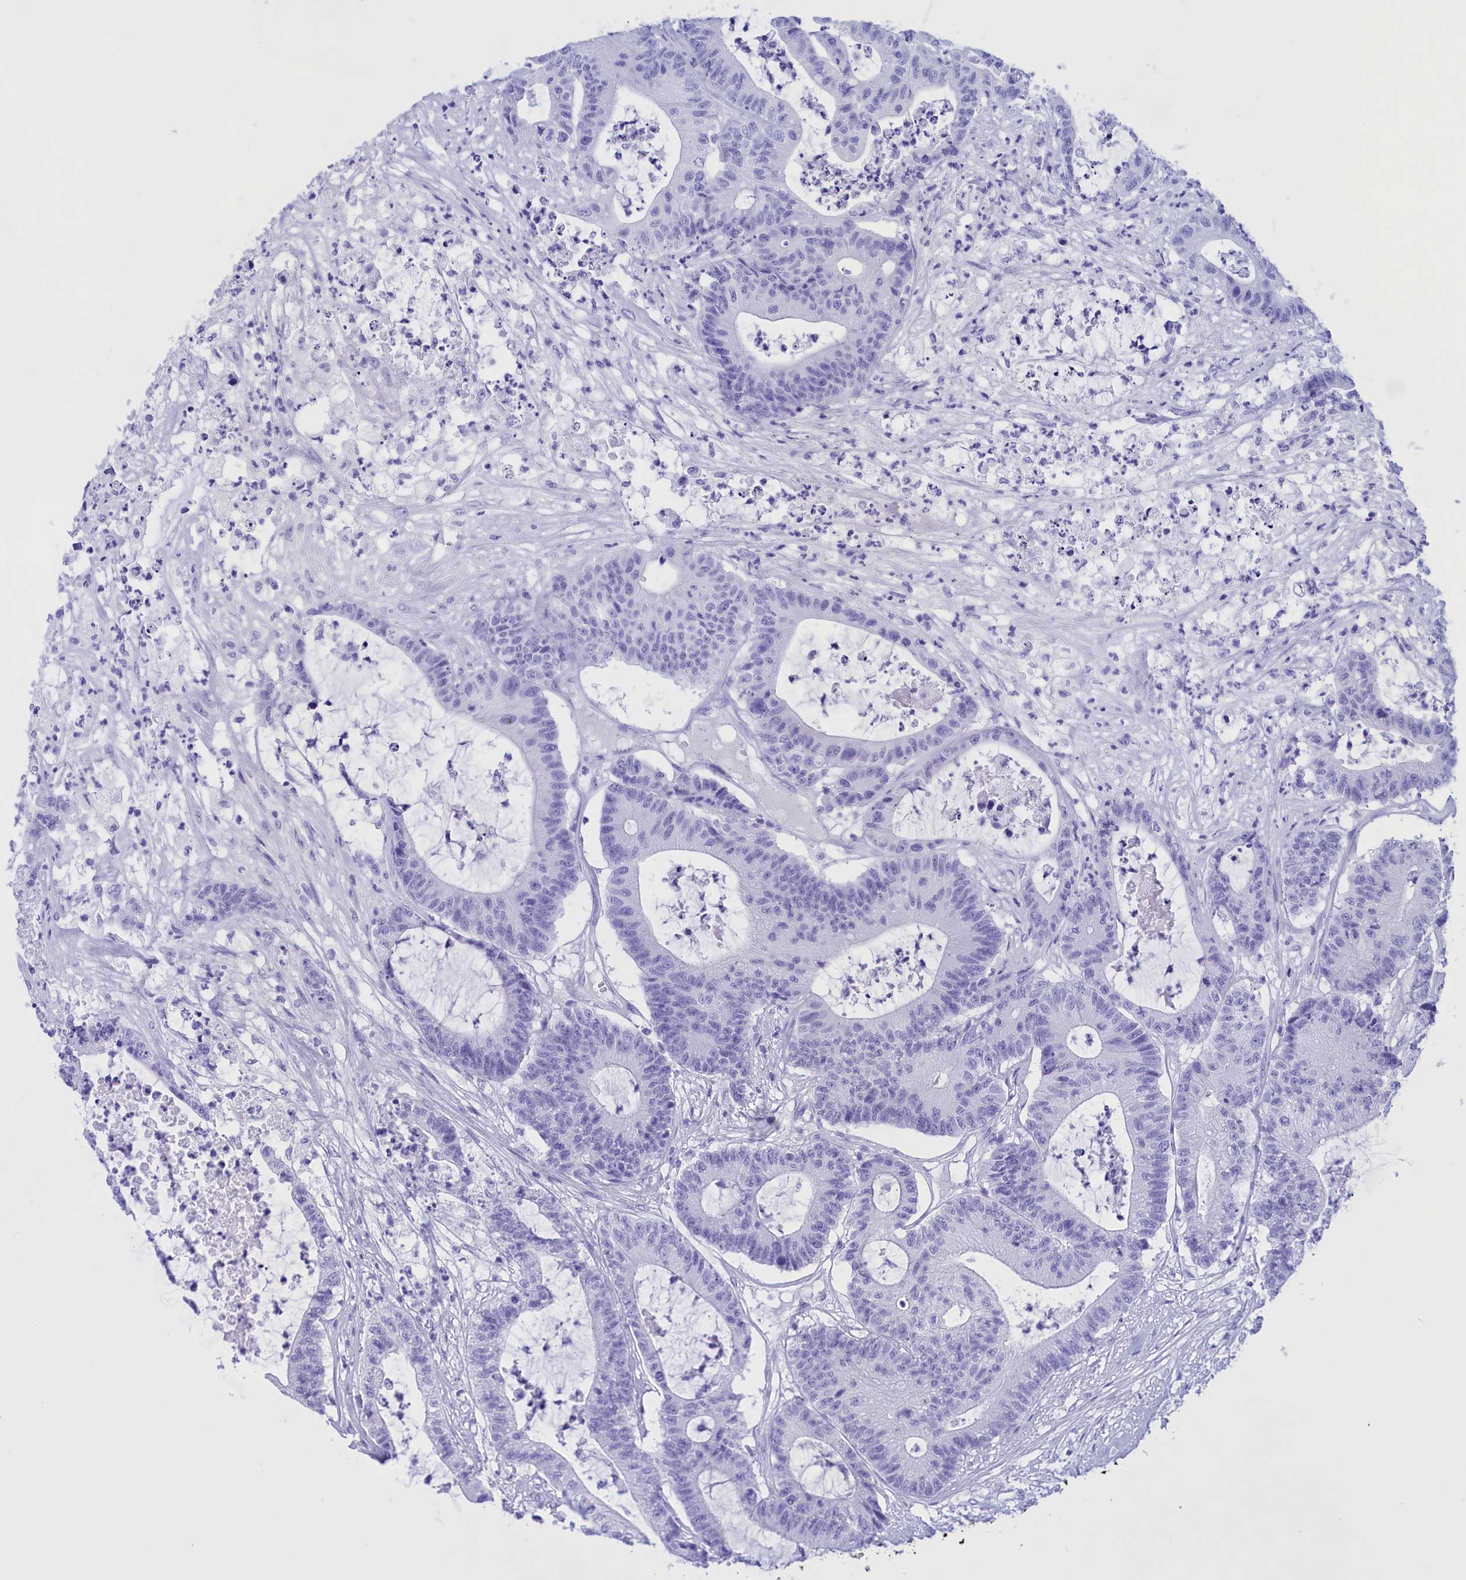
{"staining": {"intensity": "negative", "quantity": "none", "location": "none"}, "tissue": "colorectal cancer", "cell_type": "Tumor cells", "image_type": "cancer", "snomed": [{"axis": "morphology", "description": "Adenocarcinoma, NOS"}, {"axis": "topography", "description": "Colon"}], "caption": "Immunohistochemistry (IHC) photomicrograph of human adenocarcinoma (colorectal) stained for a protein (brown), which shows no staining in tumor cells. (Brightfield microscopy of DAB IHC at high magnification).", "gene": "BRI3", "patient": {"sex": "female", "age": 84}}